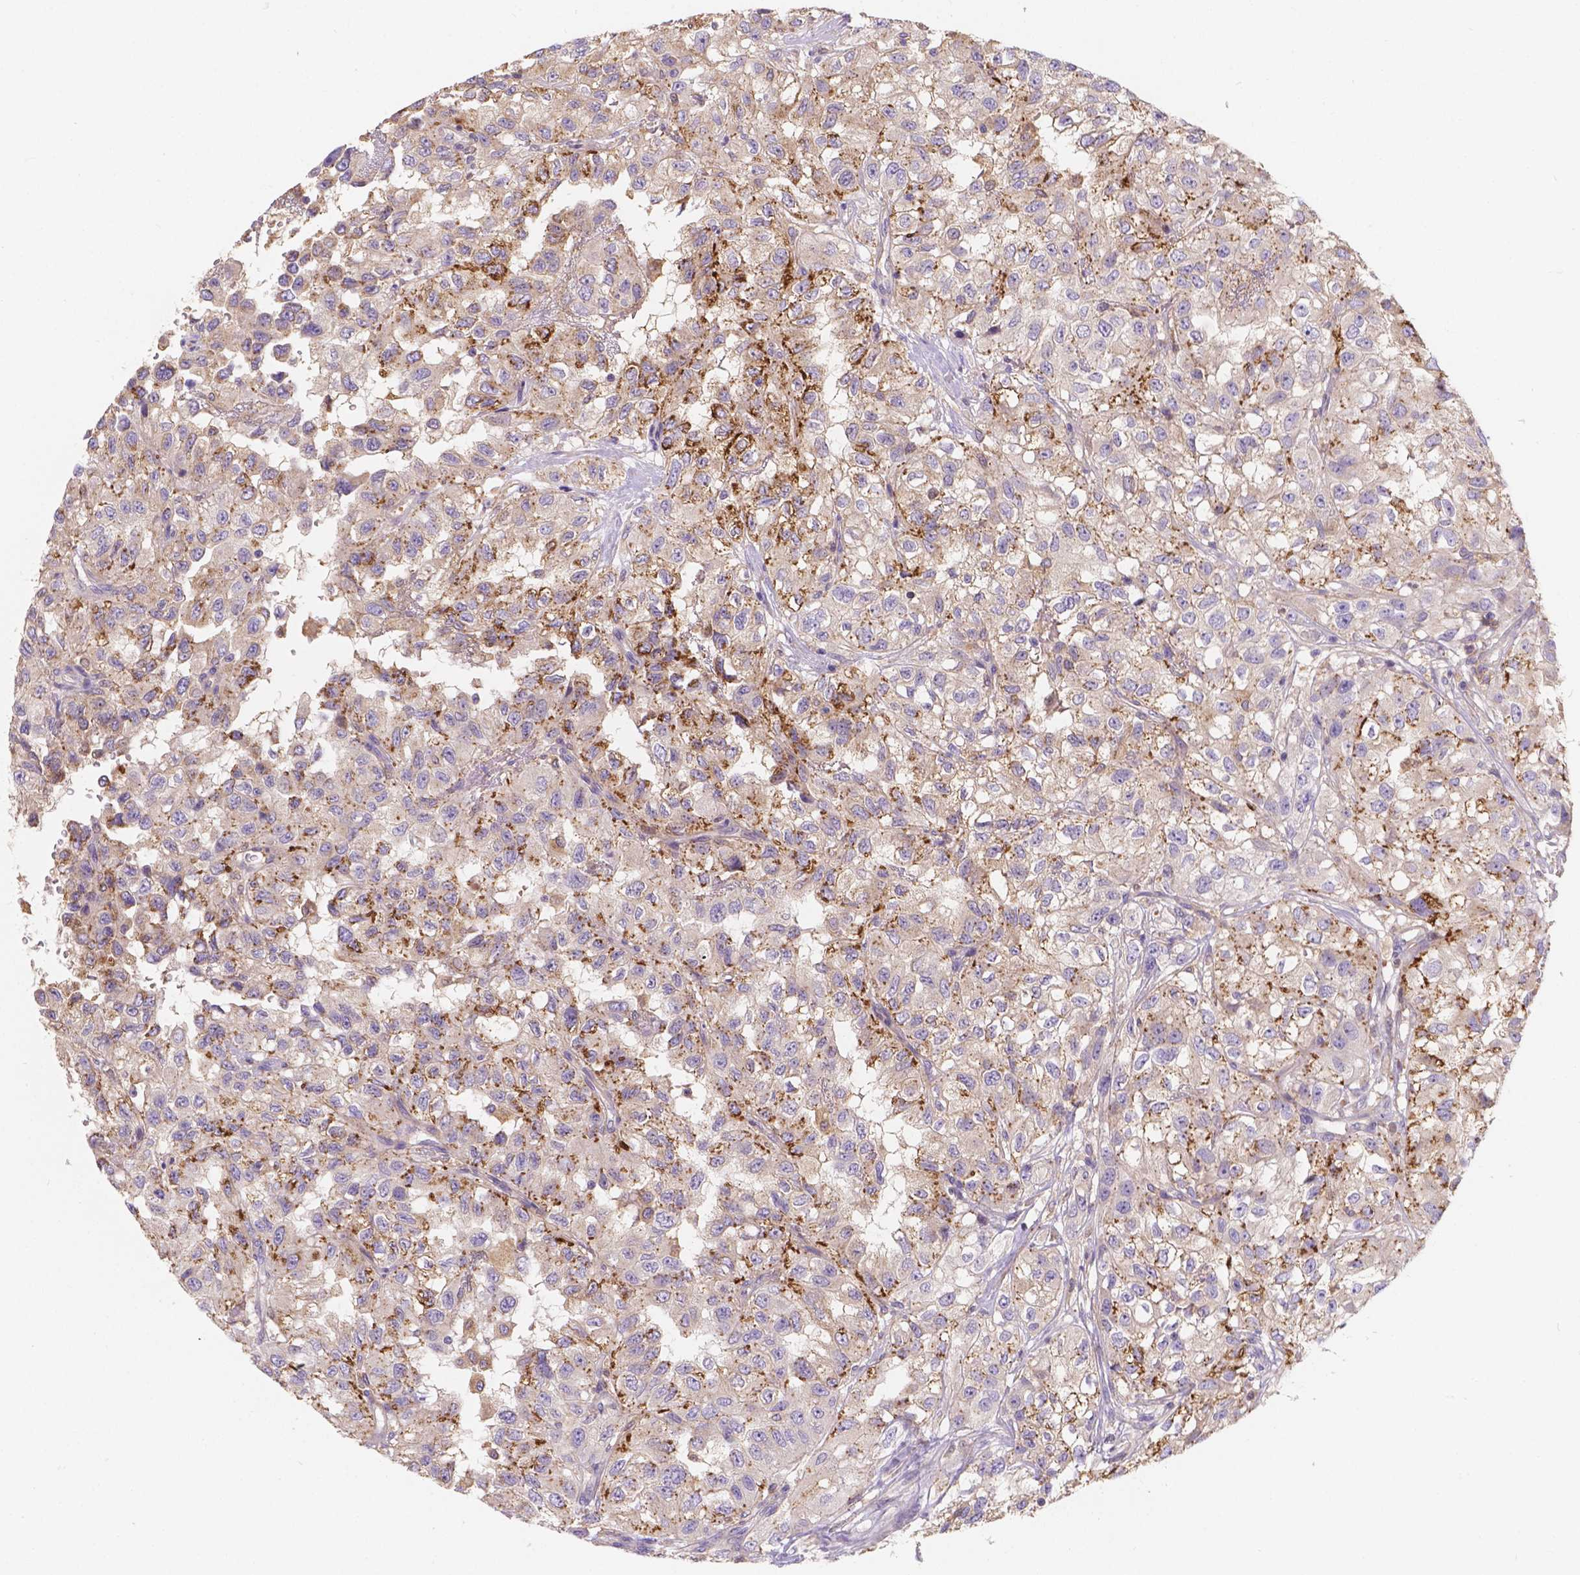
{"staining": {"intensity": "strong", "quantity": "25%-75%", "location": "cytoplasmic/membranous"}, "tissue": "renal cancer", "cell_type": "Tumor cells", "image_type": "cancer", "snomed": [{"axis": "morphology", "description": "Adenocarcinoma, NOS"}, {"axis": "topography", "description": "Kidney"}], "caption": "Protein staining displays strong cytoplasmic/membranous expression in approximately 25%-75% of tumor cells in adenocarcinoma (renal). Using DAB (3,3'-diaminobenzidine) (brown) and hematoxylin (blue) stains, captured at high magnification using brightfield microscopy.", "gene": "CDK10", "patient": {"sex": "male", "age": 64}}